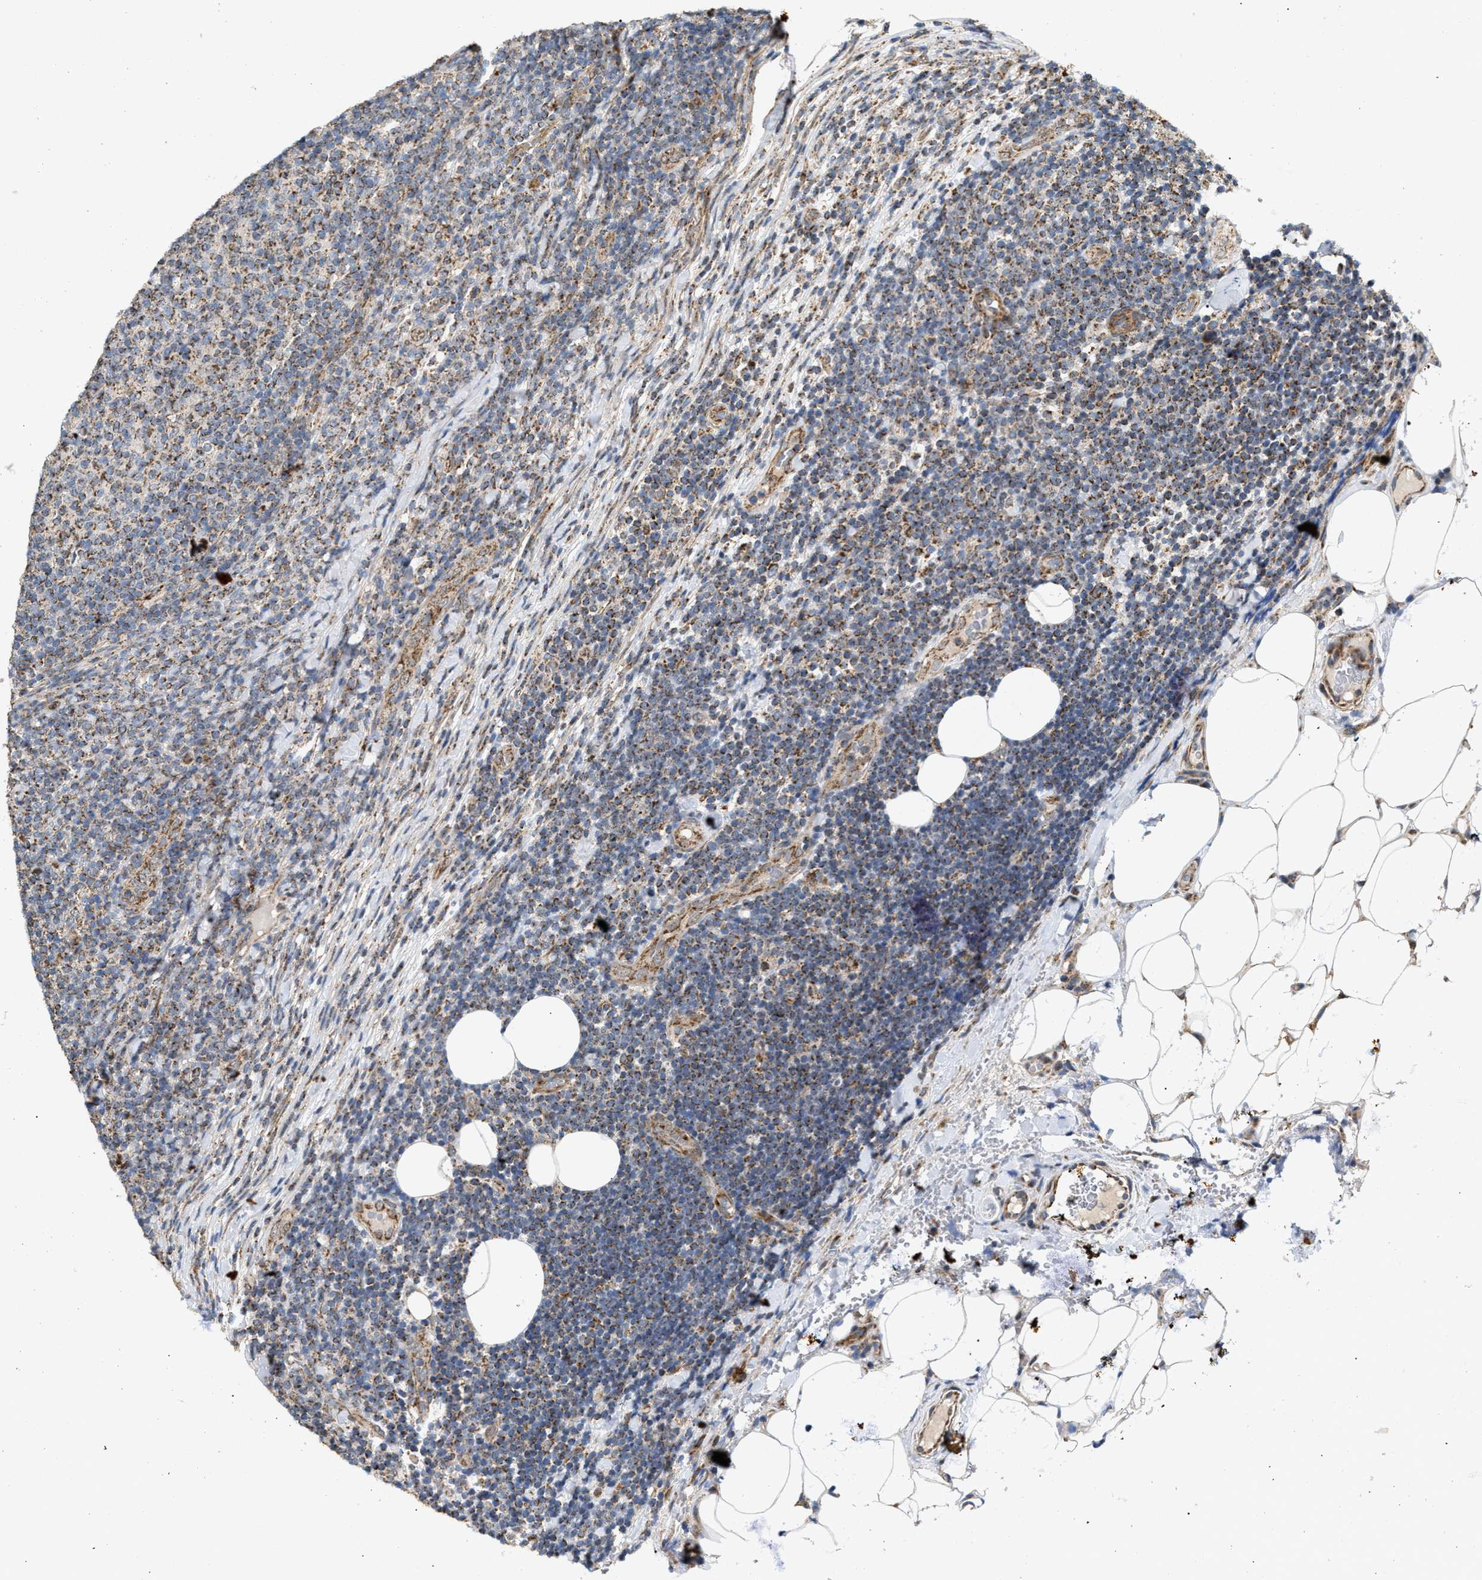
{"staining": {"intensity": "moderate", "quantity": ">75%", "location": "cytoplasmic/membranous"}, "tissue": "lymphoma", "cell_type": "Tumor cells", "image_type": "cancer", "snomed": [{"axis": "morphology", "description": "Malignant lymphoma, non-Hodgkin's type, Low grade"}, {"axis": "topography", "description": "Lymph node"}], "caption": "Protein expression analysis of human low-grade malignant lymphoma, non-Hodgkin's type reveals moderate cytoplasmic/membranous positivity in about >75% of tumor cells.", "gene": "TACO1", "patient": {"sex": "male", "age": 66}}